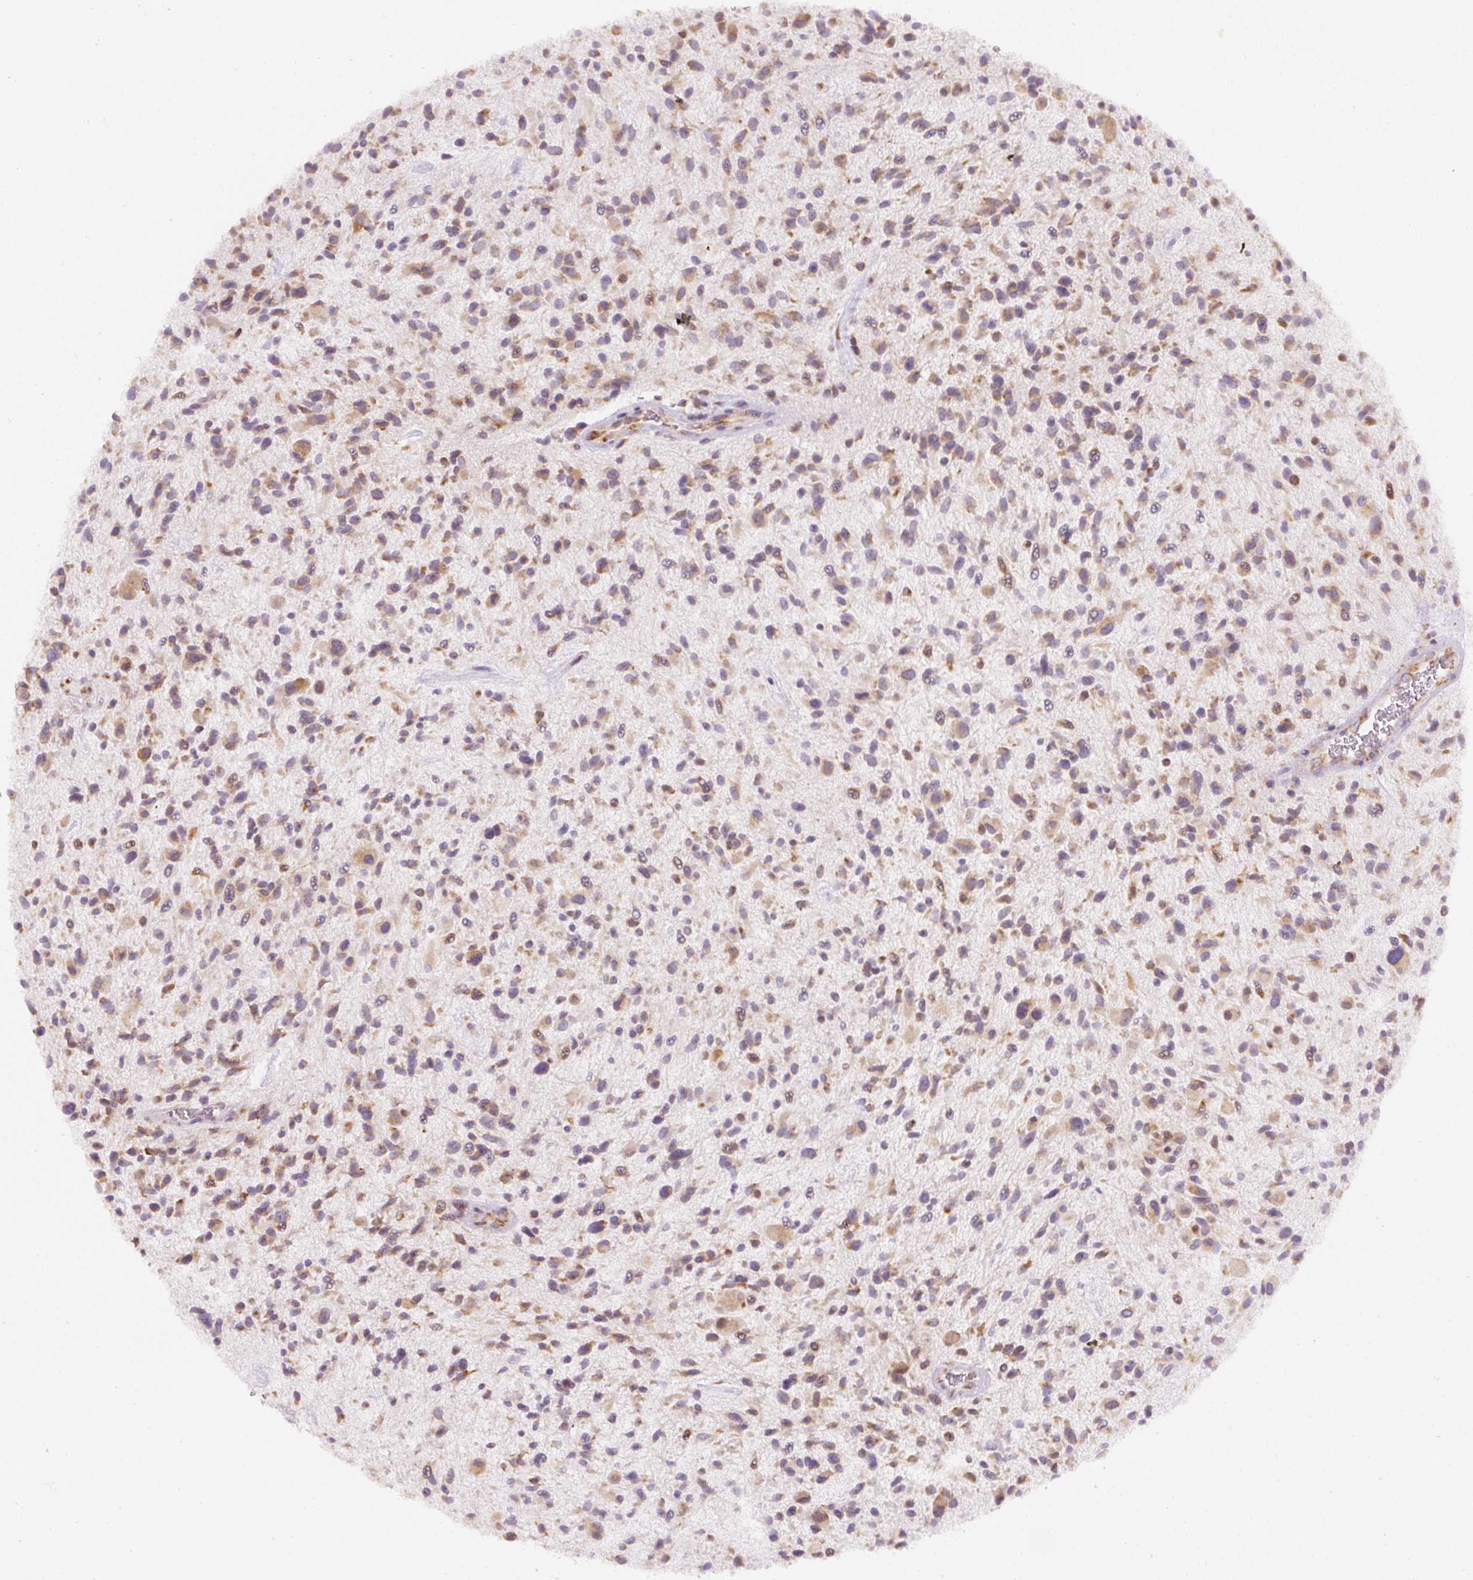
{"staining": {"intensity": "weak", "quantity": ">75%", "location": "cytoplasmic/membranous"}, "tissue": "glioma", "cell_type": "Tumor cells", "image_type": "cancer", "snomed": [{"axis": "morphology", "description": "Glioma, malignant, High grade"}, {"axis": "topography", "description": "Brain"}], "caption": "High-magnification brightfield microscopy of glioma stained with DAB (3,3'-diaminobenzidine) (brown) and counterstained with hematoxylin (blue). tumor cells exhibit weak cytoplasmic/membranous positivity is seen in about>75% of cells. Immunohistochemistry stains the protein in brown and the nuclei are stained blue.", "gene": "DDOST", "patient": {"sex": "male", "age": 47}}